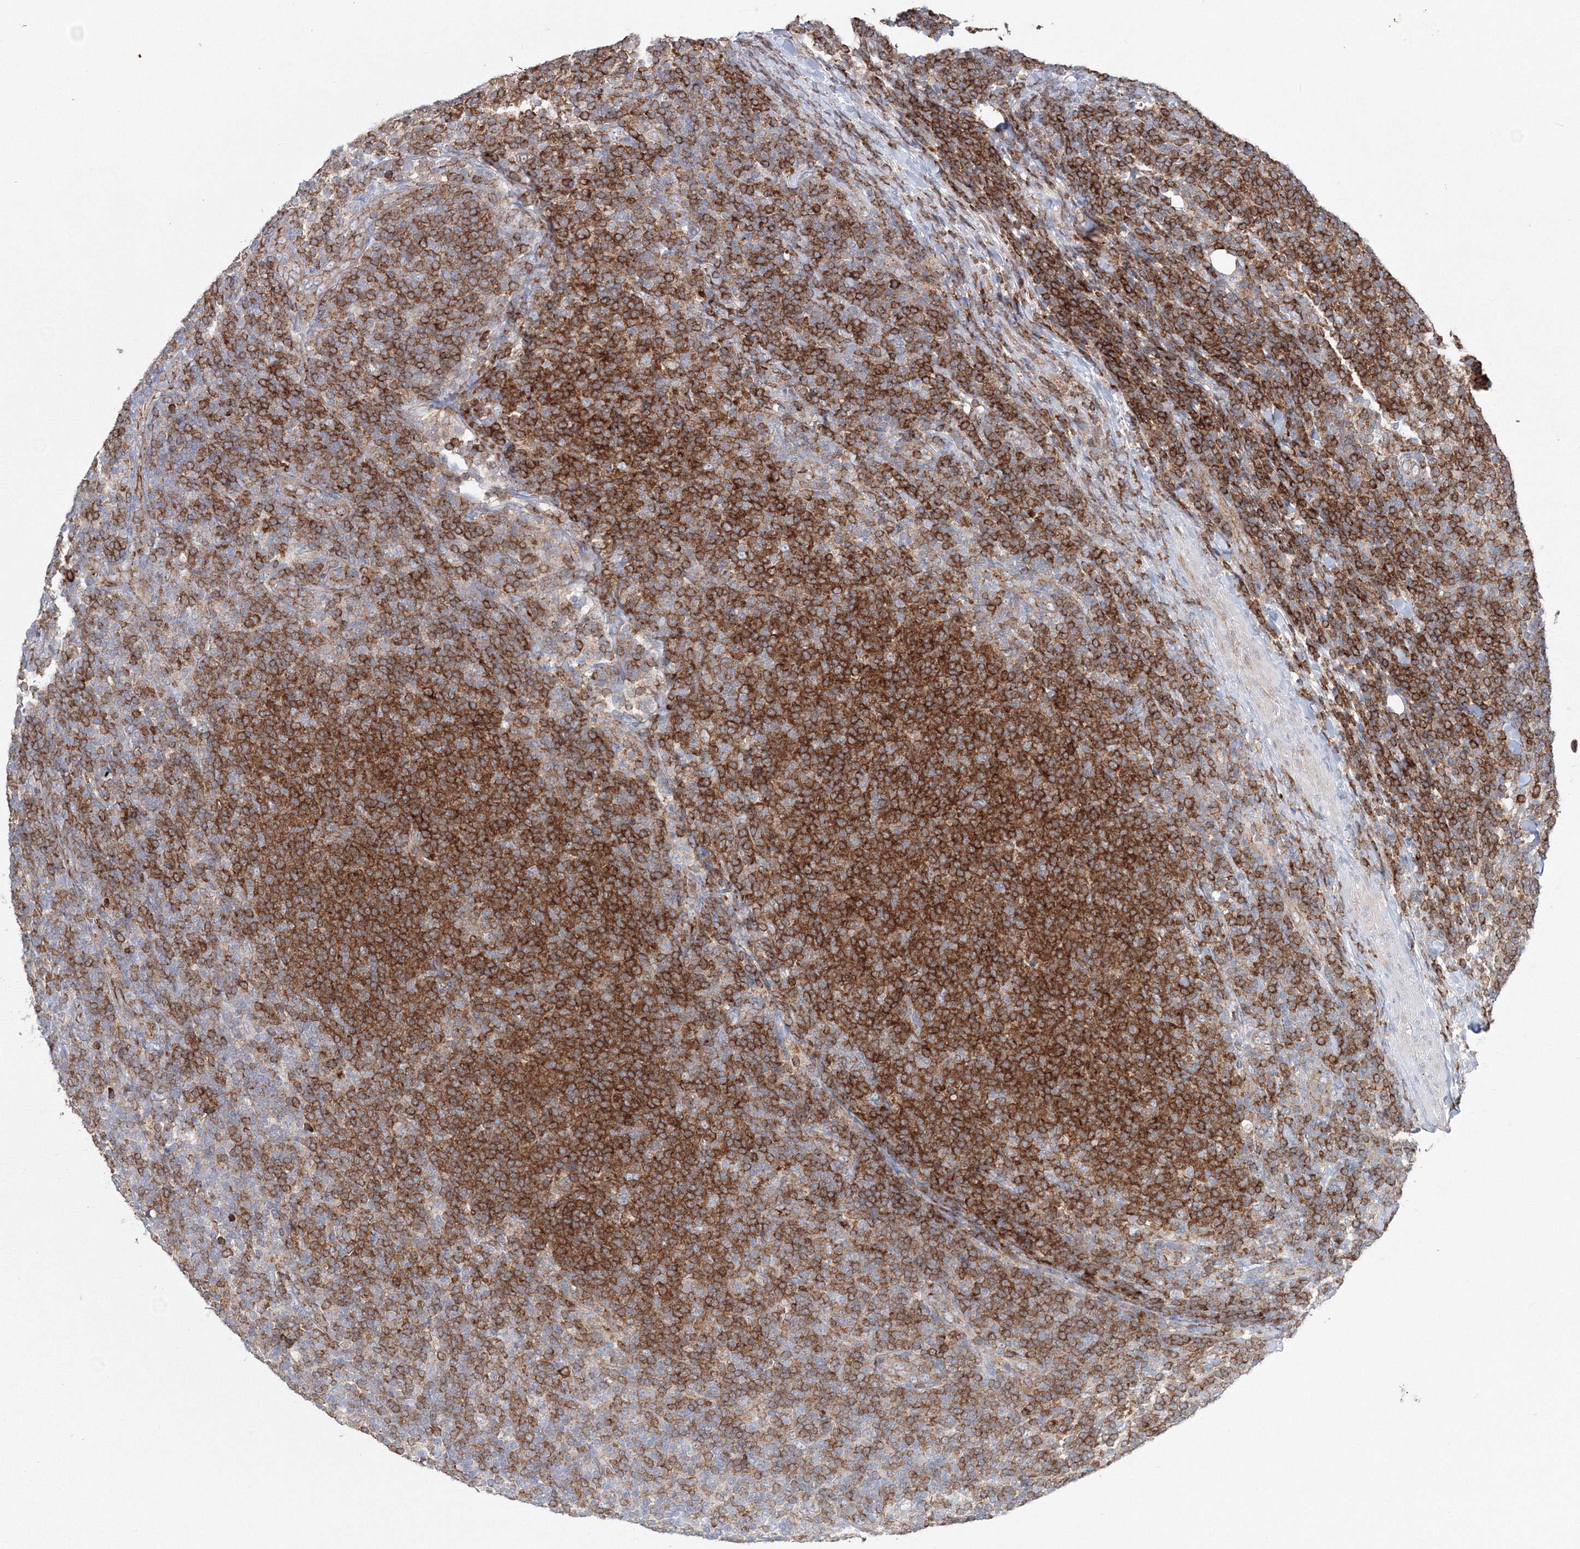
{"staining": {"intensity": "moderate", "quantity": ">75%", "location": "cytoplasmic/membranous"}, "tissue": "lymphoma", "cell_type": "Tumor cells", "image_type": "cancer", "snomed": [{"axis": "morphology", "description": "Malignant lymphoma, non-Hodgkin's type, Low grade"}, {"axis": "topography", "description": "Lymph node"}], "caption": "Brown immunohistochemical staining in lymphoma shows moderate cytoplasmic/membranous staining in approximately >75% of tumor cells.", "gene": "GGA2", "patient": {"sex": "male", "age": 66}}